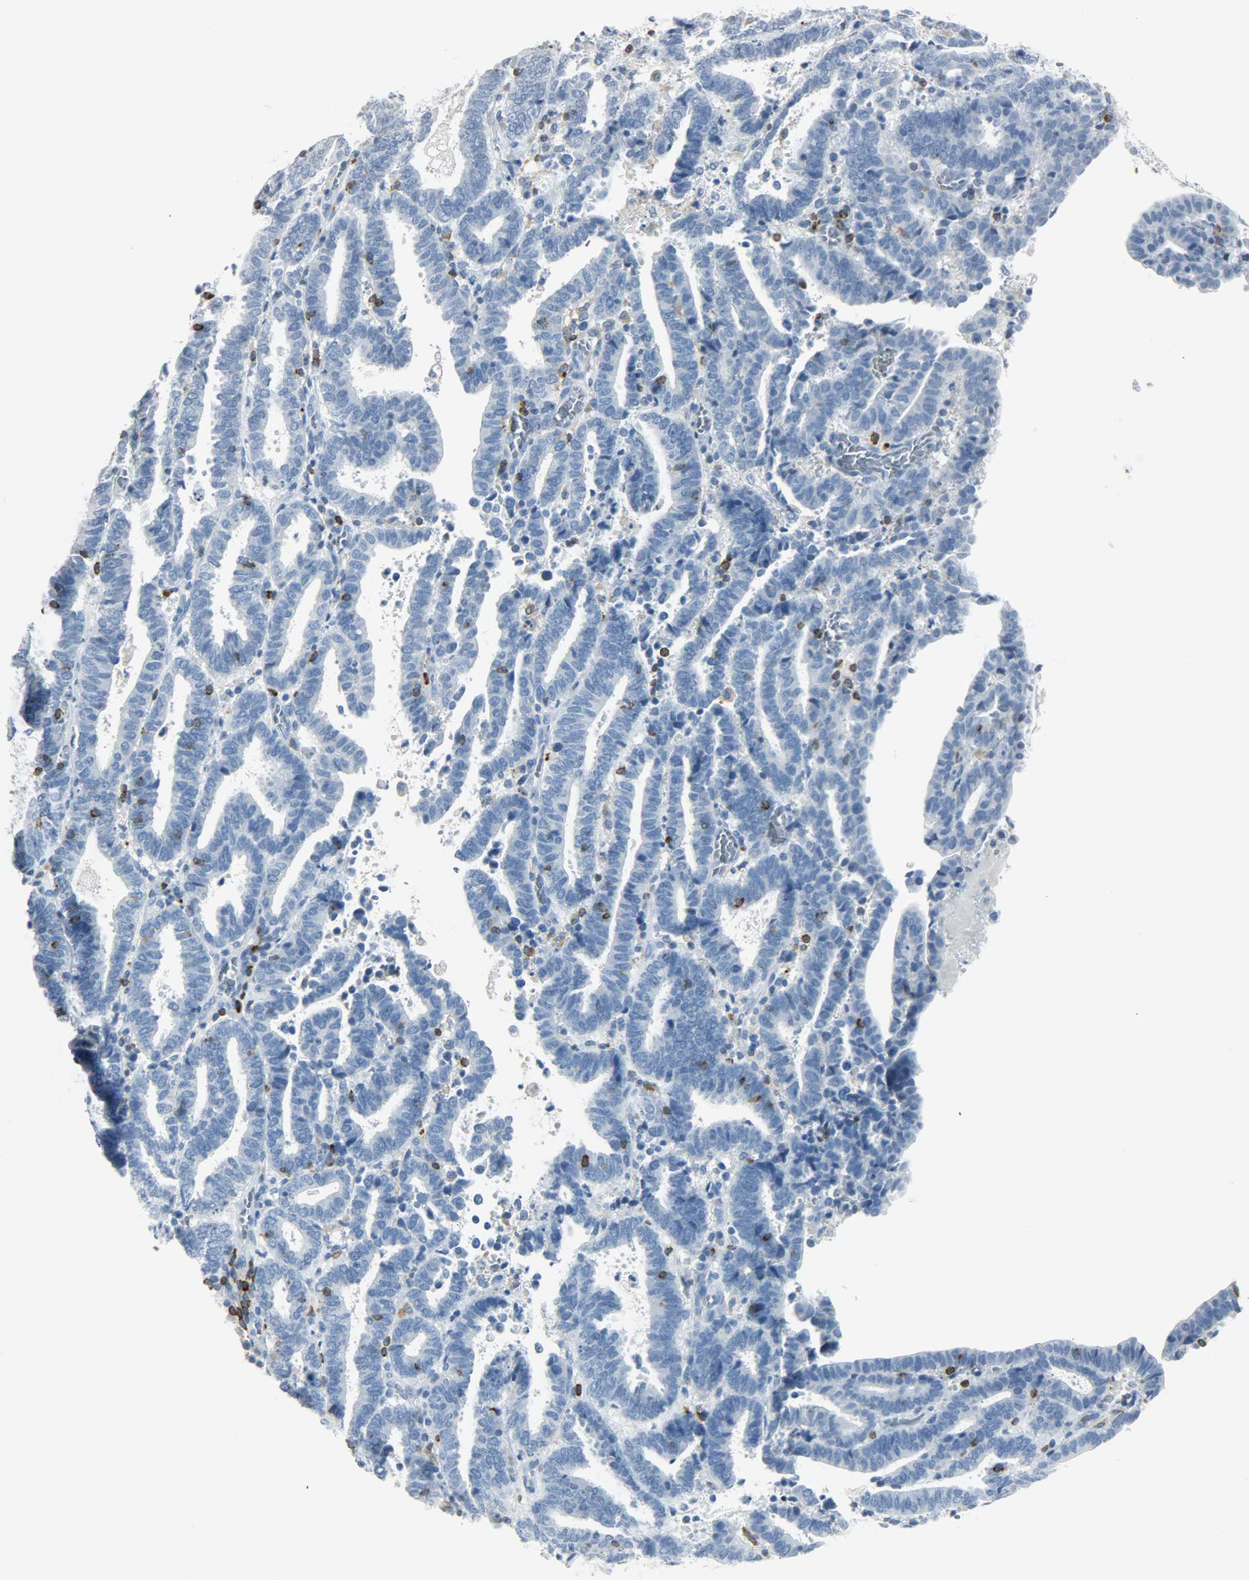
{"staining": {"intensity": "negative", "quantity": "none", "location": "none"}, "tissue": "endometrial cancer", "cell_type": "Tumor cells", "image_type": "cancer", "snomed": [{"axis": "morphology", "description": "Adenocarcinoma, NOS"}, {"axis": "topography", "description": "Uterus"}], "caption": "Immunohistochemistry (IHC) histopathology image of endometrial adenocarcinoma stained for a protein (brown), which reveals no expression in tumor cells.", "gene": "PTPN6", "patient": {"sex": "female", "age": 83}}